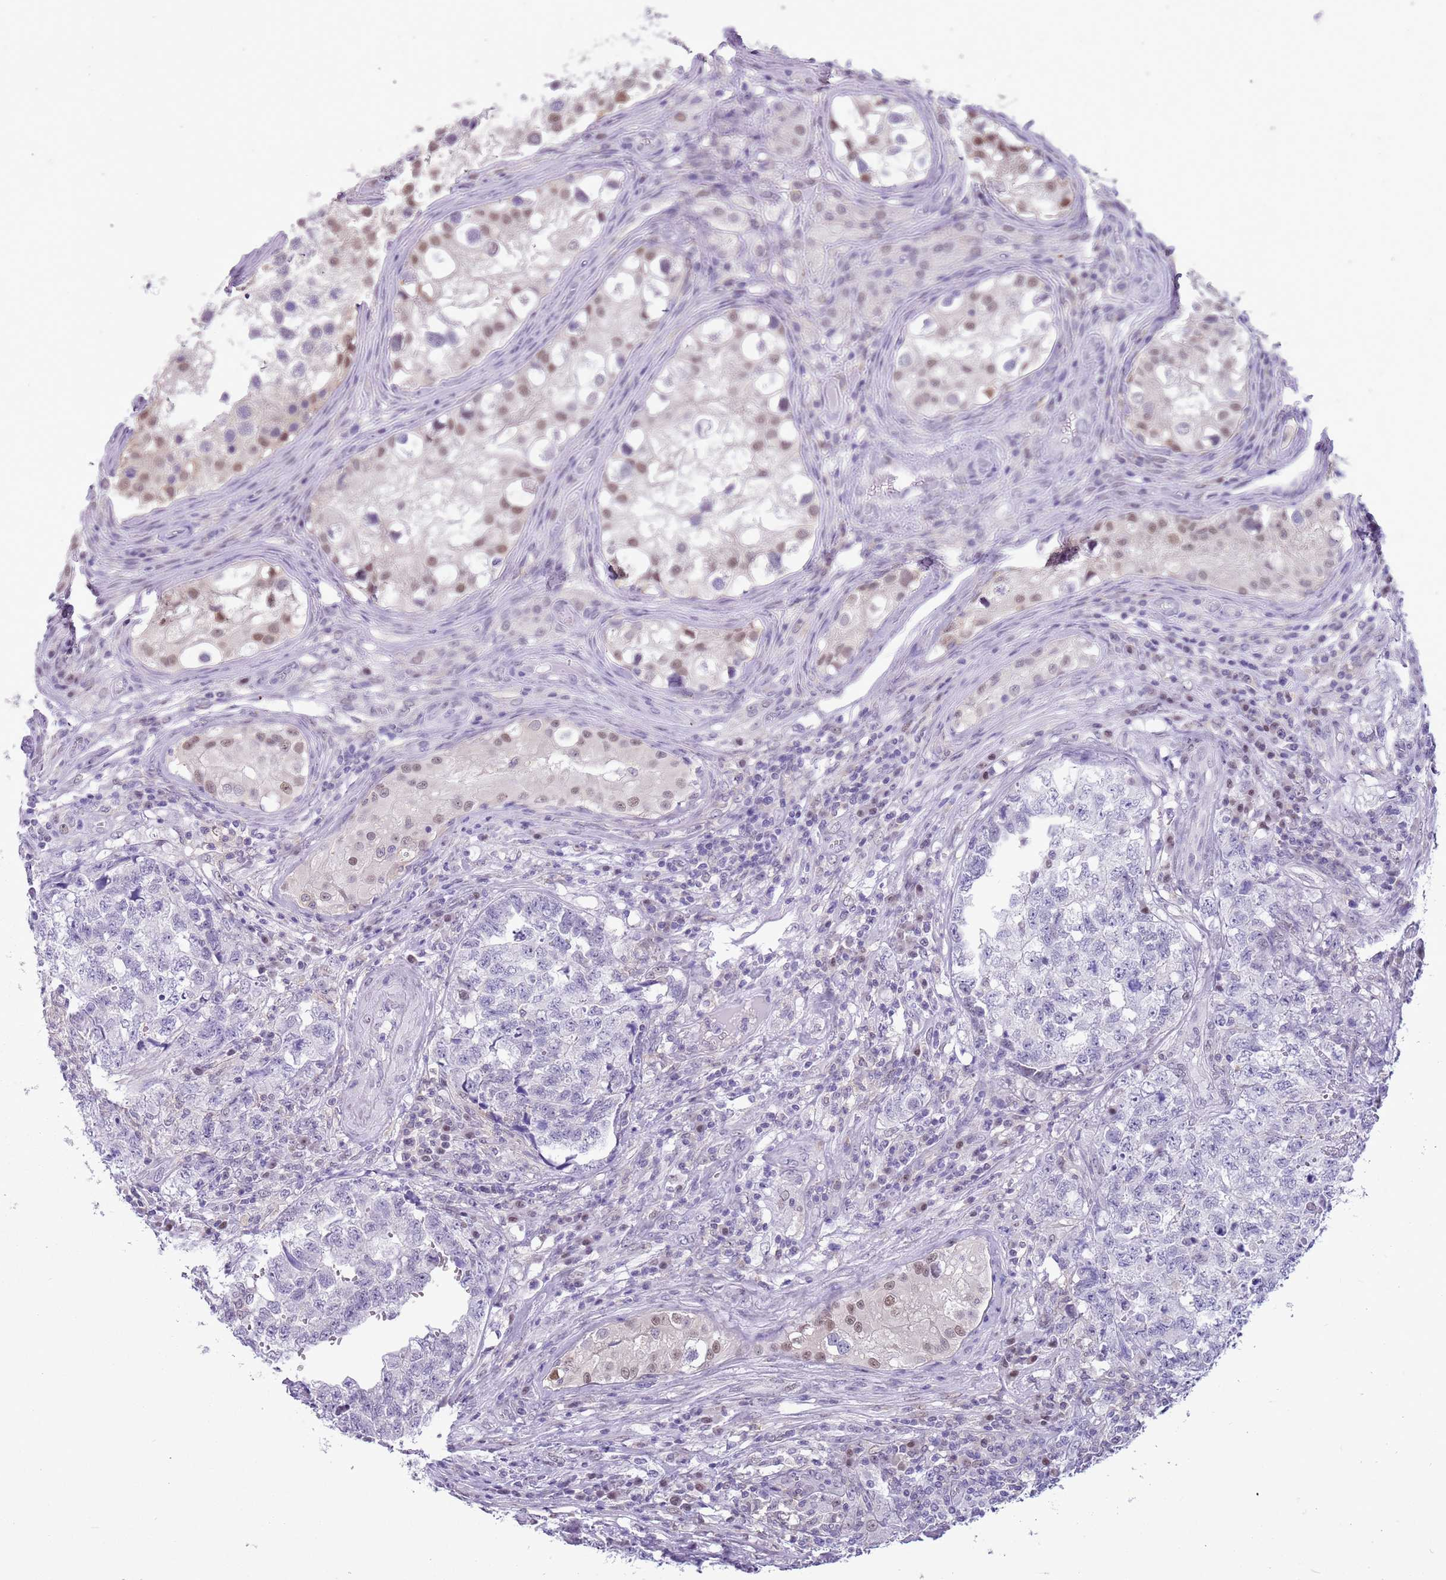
{"staining": {"intensity": "negative", "quantity": "none", "location": "none"}, "tissue": "testis cancer", "cell_type": "Tumor cells", "image_type": "cancer", "snomed": [{"axis": "morphology", "description": "Carcinoma, Embryonal, NOS"}, {"axis": "topography", "description": "Testis"}], "caption": "Embryonal carcinoma (testis) was stained to show a protein in brown. There is no significant positivity in tumor cells.", "gene": "PPP1R17", "patient": {"sex": "male", "age": 31}}